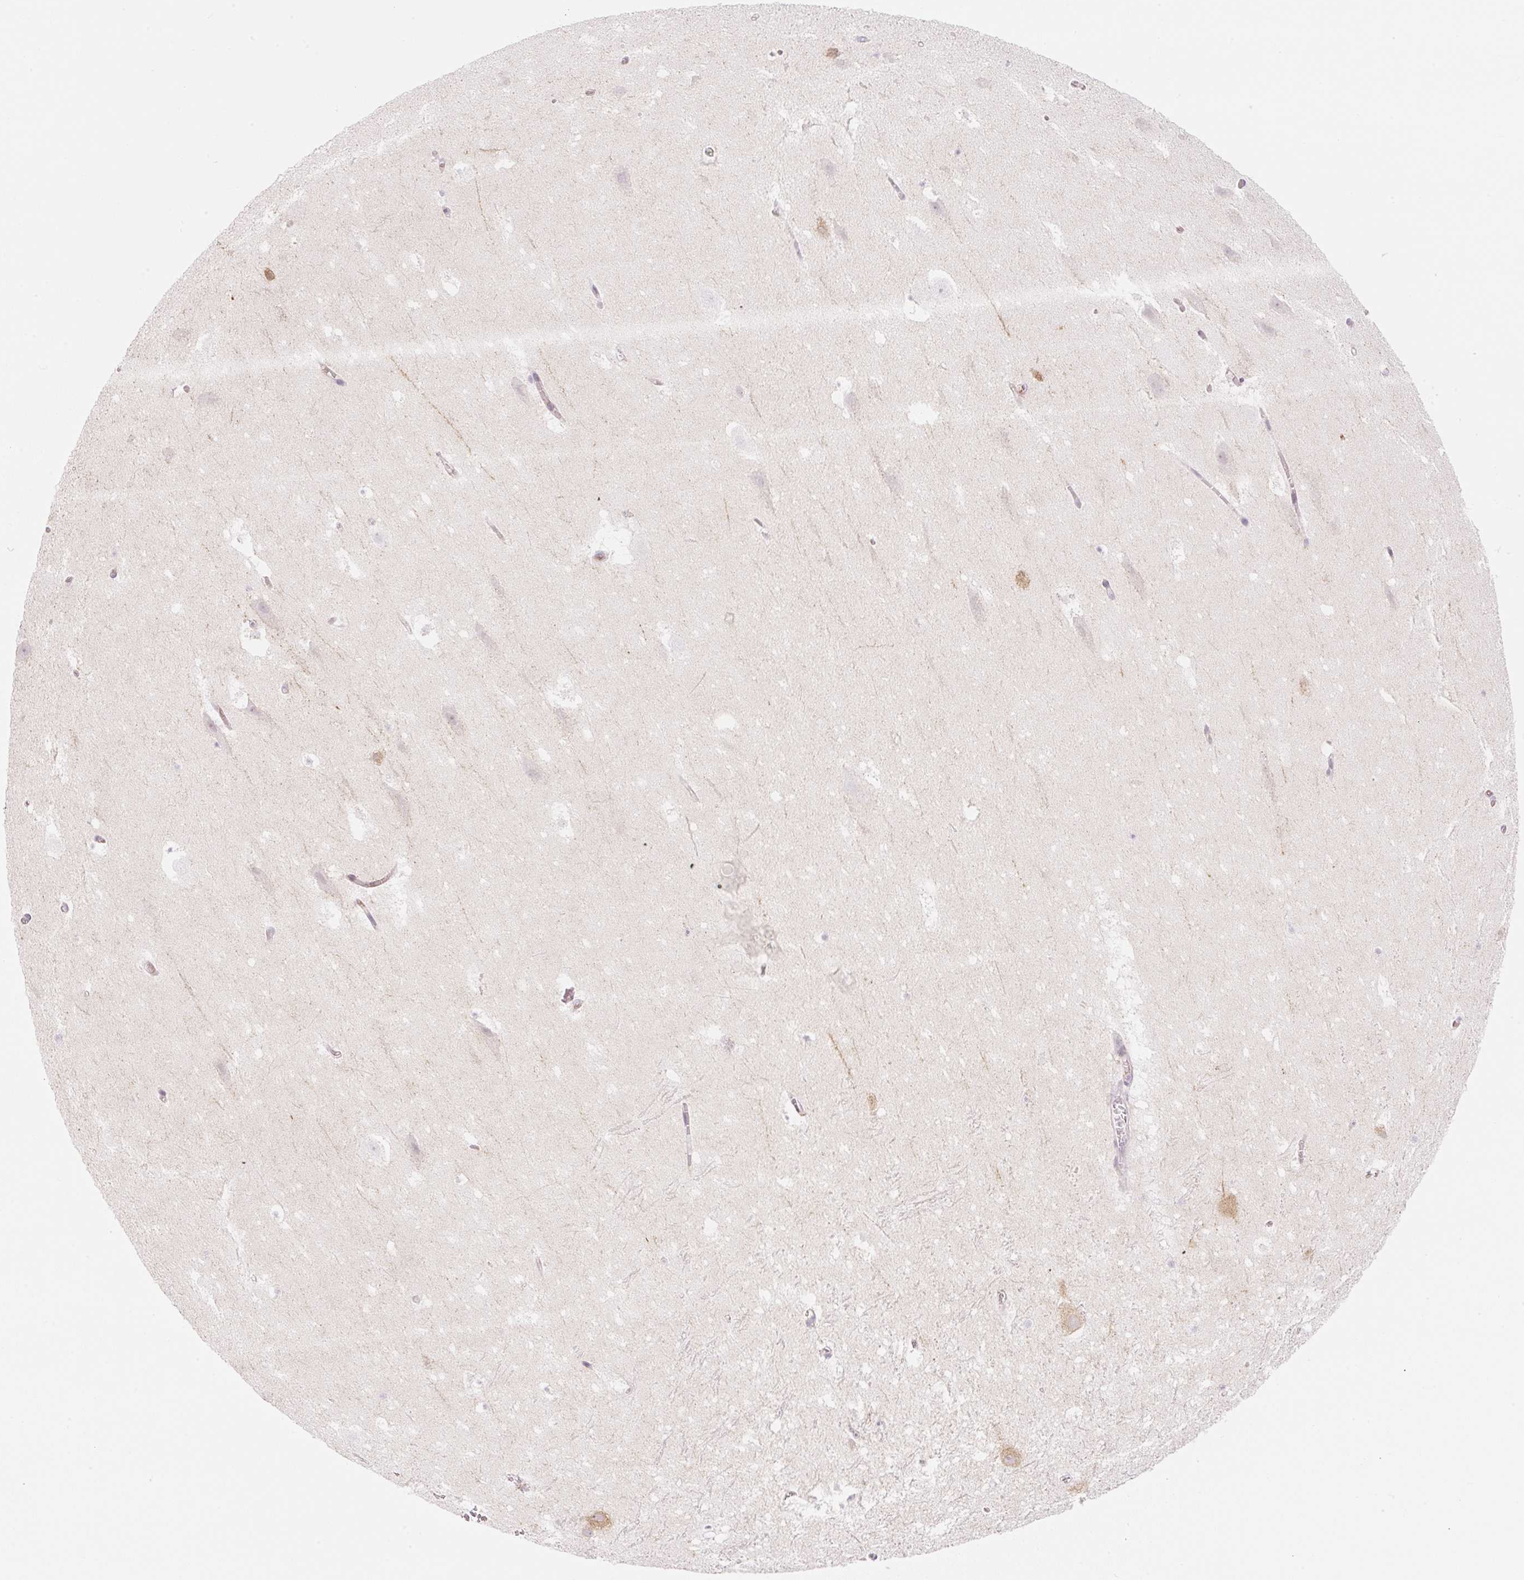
{"staining": {"intensity": "negative", "quantity": "none", "location": "none"}, "tissue": "hippocampus", "cell_type": "Glial cells", "image_type": "normal", "snomed": [{"axis": "morphology", "description": "Normal tissue, NOS"}, {"axis": "topography", "description": "Hippocampus"}], "caption": "Histopathology image shows no protein staining in glial cells of benign hippocampus. (Stains: DAB immunohistochemistry with hematoxylin counter stain, Microscopy: brightfield microscopy at high magnification).", "gene": "CASKIN1", "patient": {"sex": "female", "age": 42}}